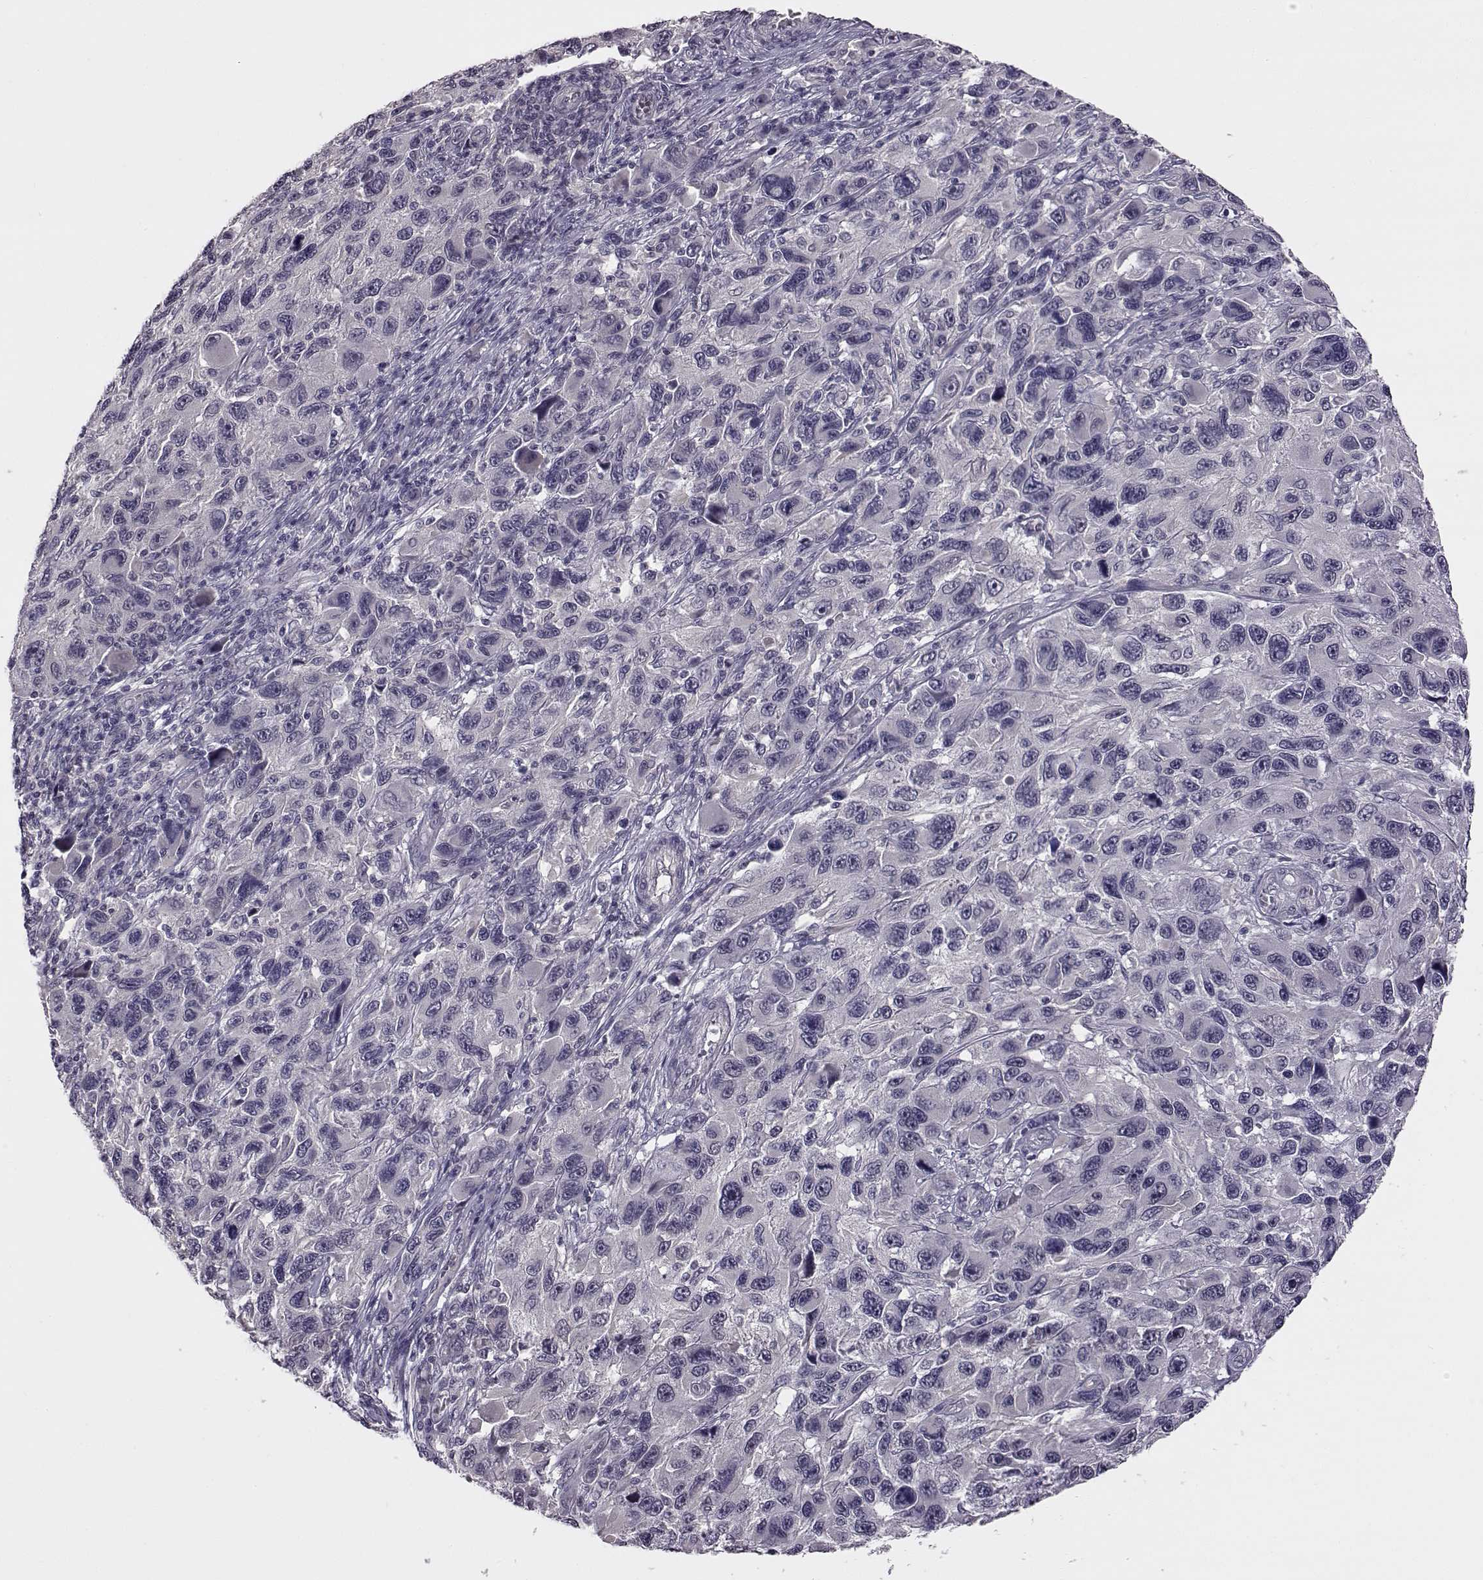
{"staining": {"intensity": "negative", "quantity": "none", "location": "none"}, "tissue": "melanoma", "cell_type": "Tumor cells", "image_type": "cancer", "snomed": [{"axis": "morphology", "description": "Malignant melanoma, NOS"}, {"axis": "topography", "description": "Skin"}], "caption": "An immunohistochemistry (IHC) image of melanoma is shown. There is no staining in tumor cells of melanoma.", "gene": "C10orf62", "patient": {"sex": "male", "age": 53}}